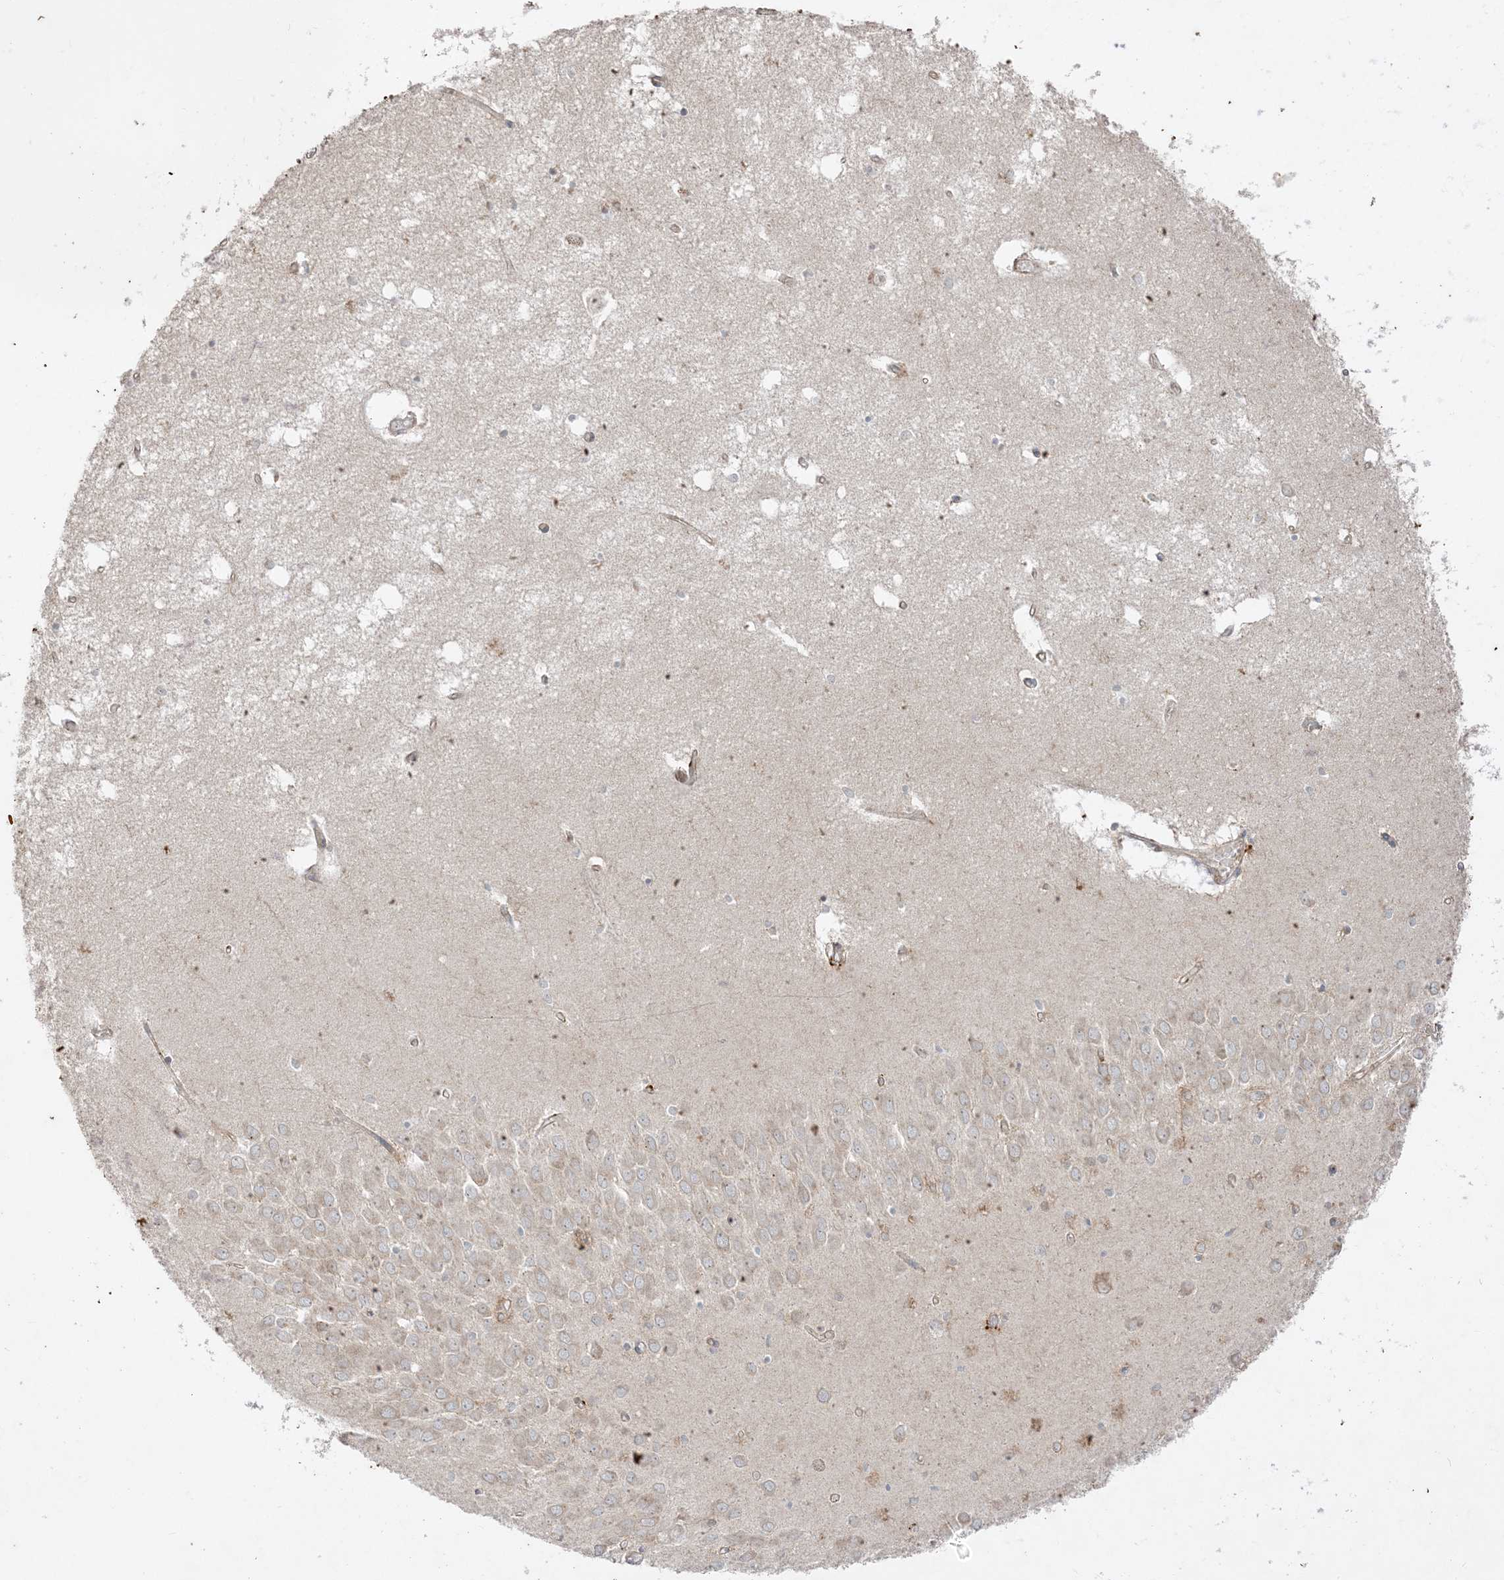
{"staining": {"intensity": "weak", "quantity": "<25%", "location": "cytoplasmic/membranous"}, "tissue": "hippocampus", "cell_type": "Glial cells", "image_type": "normal", "snomed": [{"axis": "morphology", "description": "Normal tissue, NOS"}, {"axis": "topography", "description": "Hippocampus"}], "caption": "Glial cells are negative for brown protein staining in unremarkable hippocampus.", "gene": "AARS2", "patient": {"sex": "male", "age": 70}}